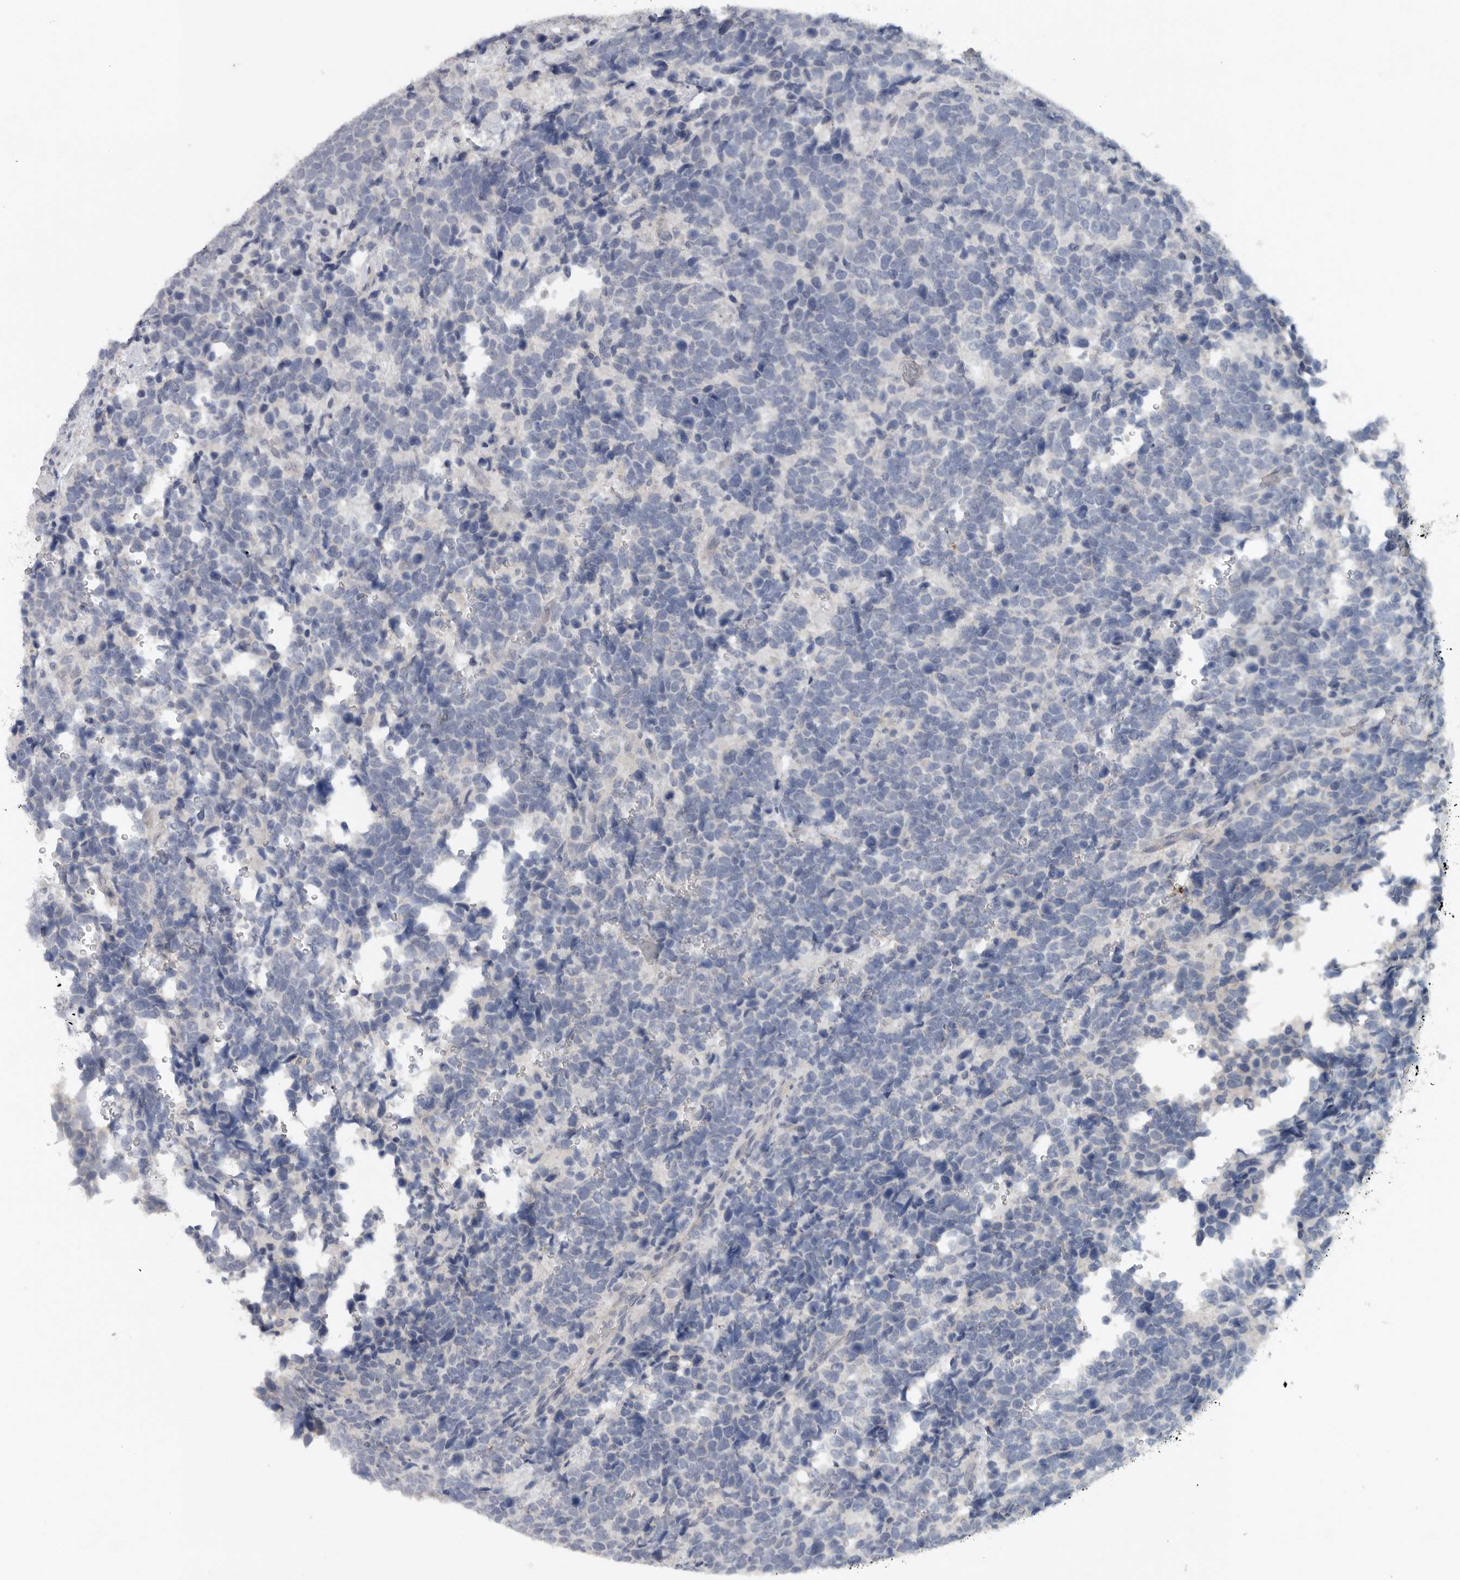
{"staining": {"intensity": "negative", "quantity": "none", "location": "none"}, "tissue": "urothelial cancer", "cell_type": "Tumor cells", "image_type": "cancer", "snomed": [{"axis": "morphology", "description": "Urothelial carcinoma, High grade"}, {"axis": "topography", "description": "Urinary bladder"}], "caption": "Immunohistochemistry of urothelial cancer exhibits no positivity in tumor cells.", "gene": "REG4", "patient": {"sex": "female", "age": 82}}